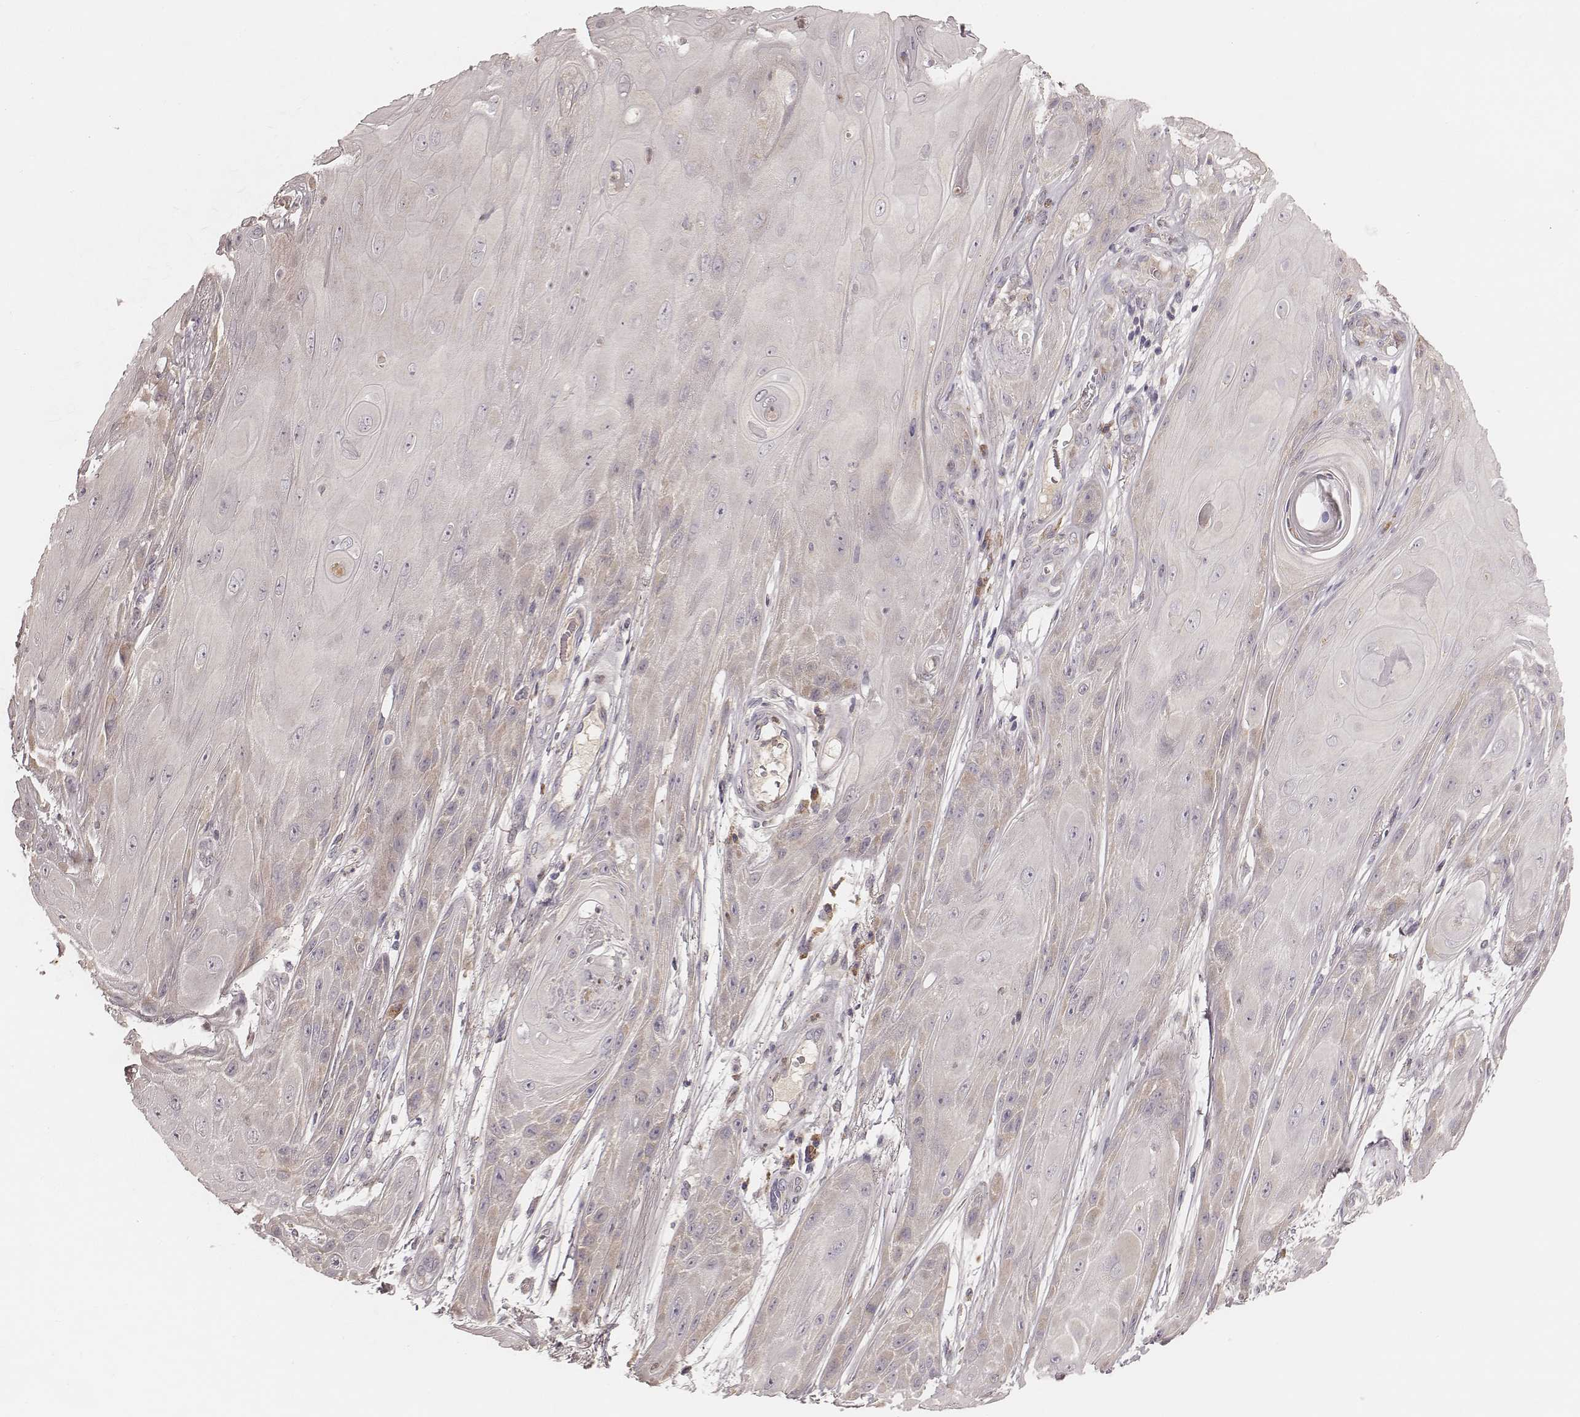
{"staining": {"intensity": "weak", "quantity": "<25%", "location": "cytoplasmic/membranous"}, "tissue": "skin cancer", "cell_type": "Tumor cells", "image_type": "cancer", "snomed": [{"axis": "morphology", "description": "Squamous cell carcinoma, NOS"}, {"axis": "topography", "description": "Skin"}], "caption": "IHC of skin squamous cell carcinoma exhibits no expression in tumor cells.", "gene": "P2RX5", "patient": {"sex": "male", "age": 62}}